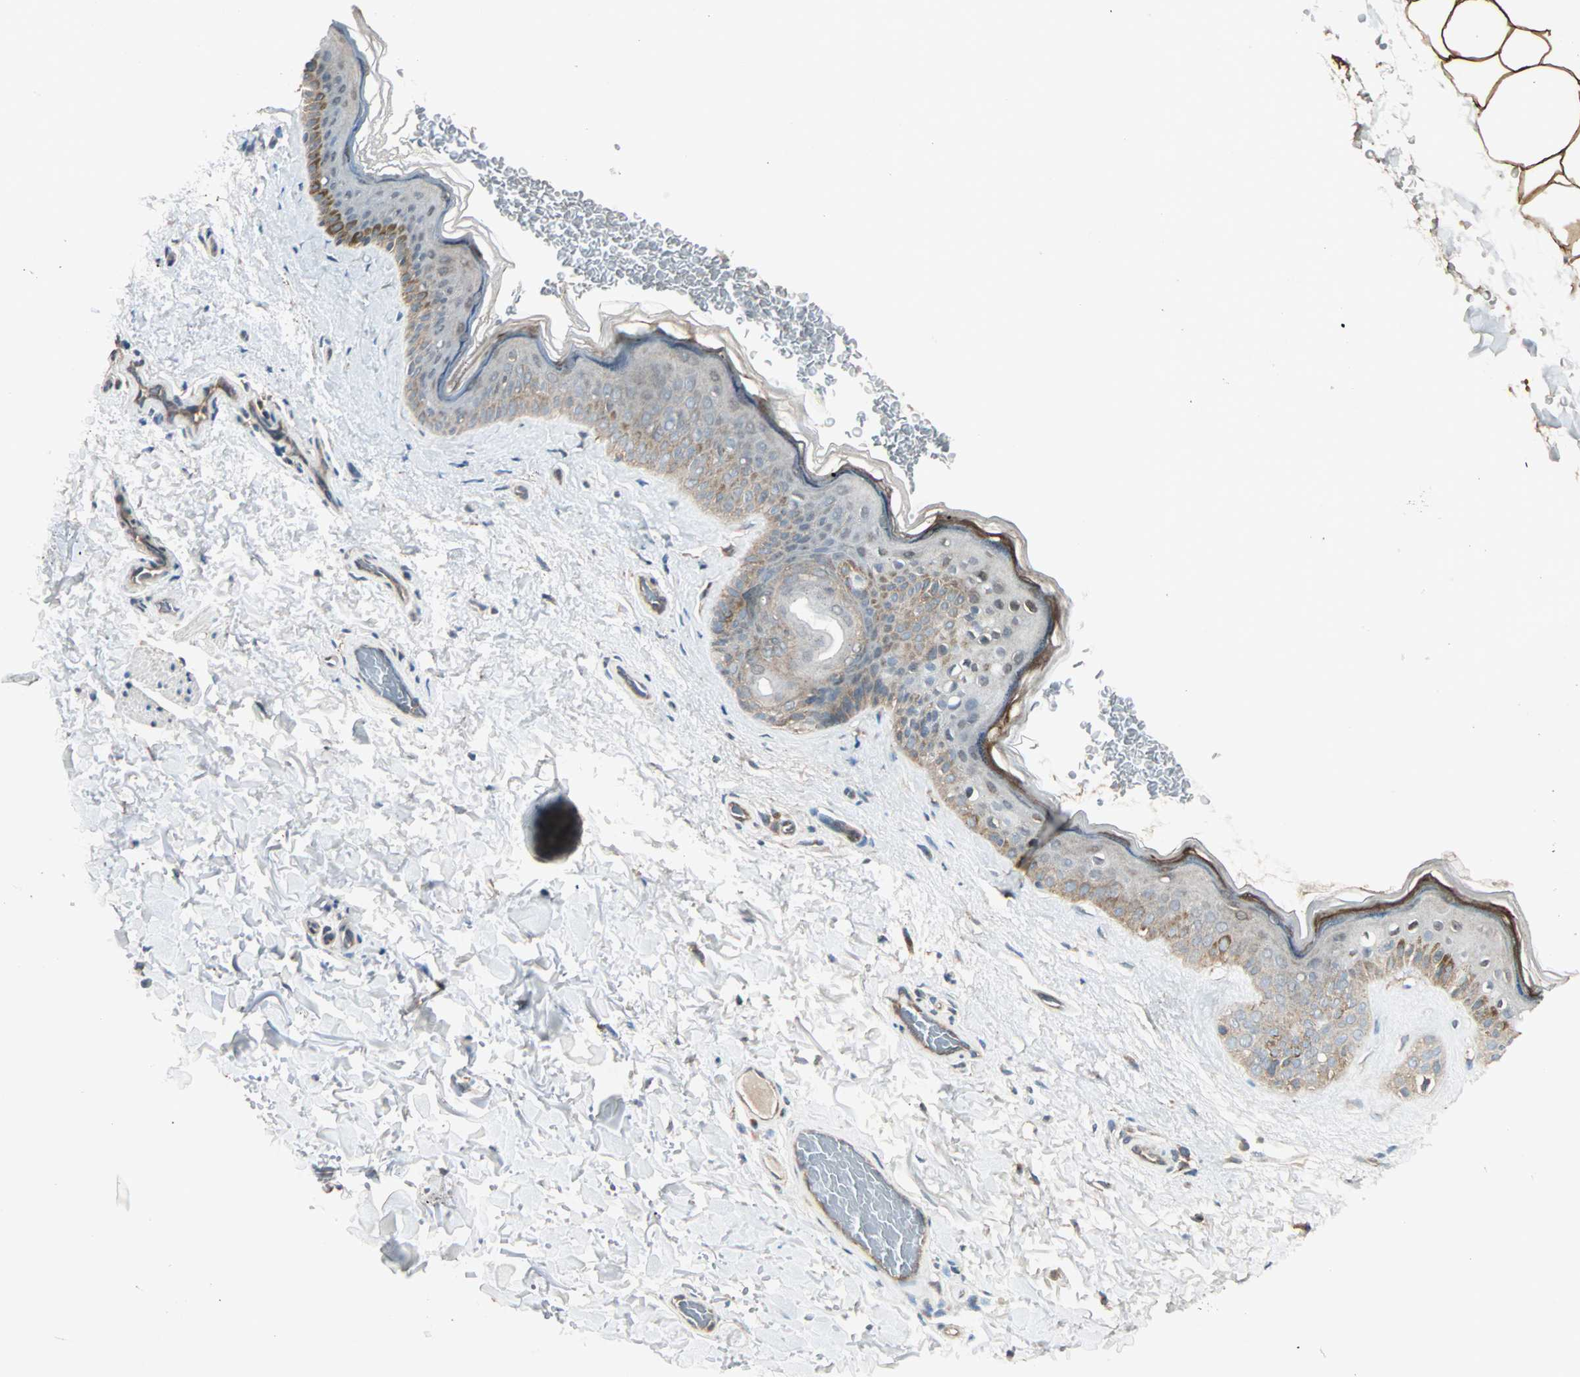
{"staining": {"intensity": "weak", "quantity": "<25%", "location": "cytoplasmic/membranous"}, "tissue": "skin", "cell_type": "Fibroblasts", "image_type": "normal", "snomed": [{"axis": "morphology", "description": "Normal tissue, NOS"}, {"axis": "topography", "description": "Skin"}], "caption": "Immunohistochemistry (IHC) photomicrograph of normal human skin stained for a protein (brown), which exhibits no staining in fibroblasts.", "gene": "MAP3K21", "patient": {"sex": "male", "age": 63}}